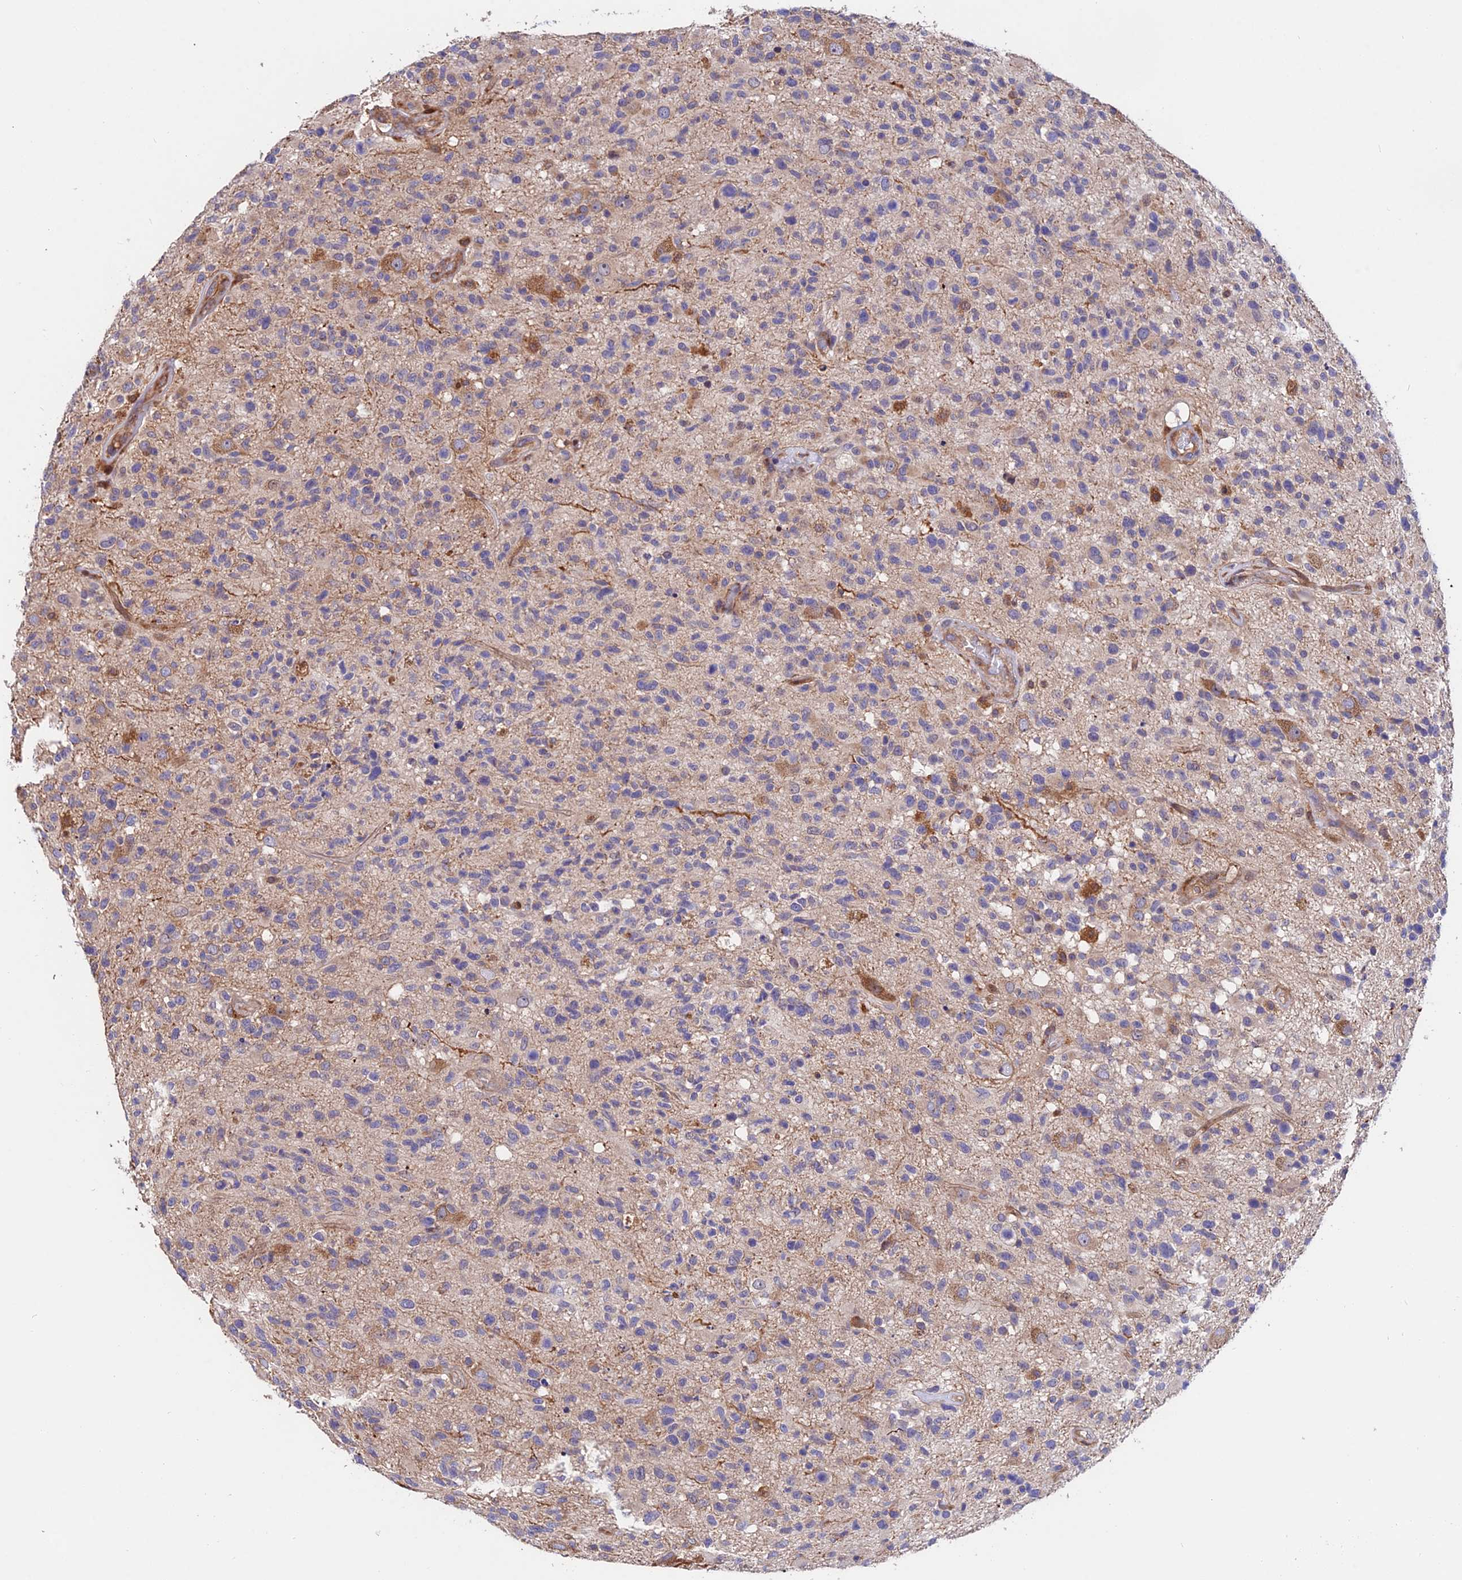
{"staining": {"intensity": "negative", "quantity": "none", "location": "none"}, "tissue": "glioma", "cell_type": "Tumor cells", "image_type": "cancer", "snomed": [{"axis": "morphology", "description": "Glioma, malignant, High grade"}, {"axis": "morphology", "description": "Glioblastoma, NOS"}, {"axis": "topography", "description": "Brain"}], "caption": "DAB (3,3'-diaminobenzidine) immunohistochemical staining of human malignant high-grade glioma displays no significant staining in tumor cells.", "gene": "CDC37L1", "patient": {"sex": "male", "age": 60}}